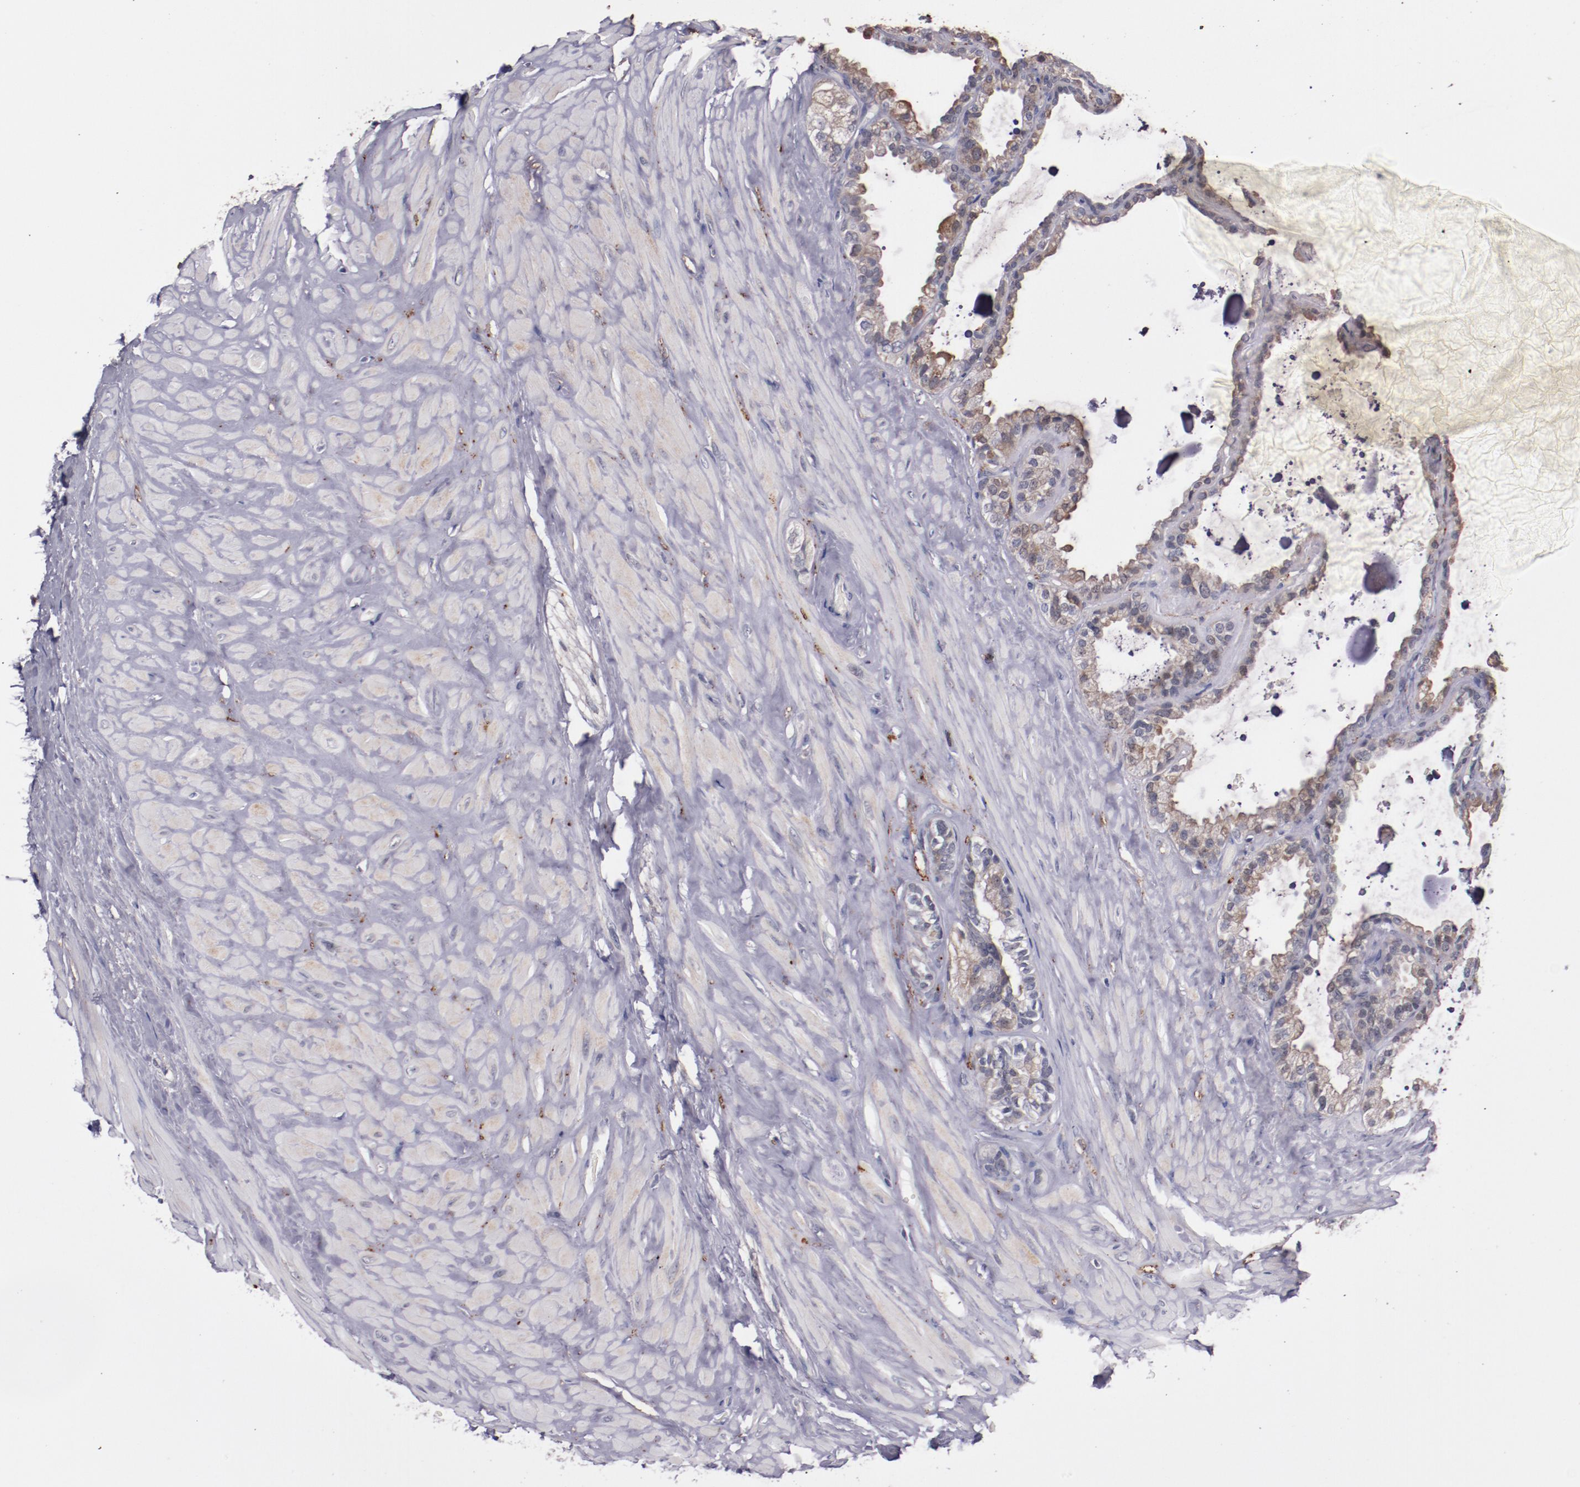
{"staining": {"intensity": "weak", "quantity": ">75%", "location": "cytoplasmic/membranous"}, "tissue": "seminal vesicle", "cell_type": "Glandular cells", "image_type": "normal", "snomed": [{"axis": "morphology", "description": "Normal tissue, NOS"}, {"axis": "morphology", "description": "Inflammation, NOS"}, {"axis": "topography", "description": "Urinary bladder"}, {"axis": "topography", "description": "Prostate"}, {"axis": "topography", "description": "Seminal veicle"}], "caption": "Benign seminal vesicle was stained to show a protein in brown. There is low levels of weak cytoplasmic/membranous expression in approximately >75% of glandular cells. (IHC, brightfield microscopy, high magnification).", "gene": "SYP", "patient": {"sex": "male", "age": 82}}